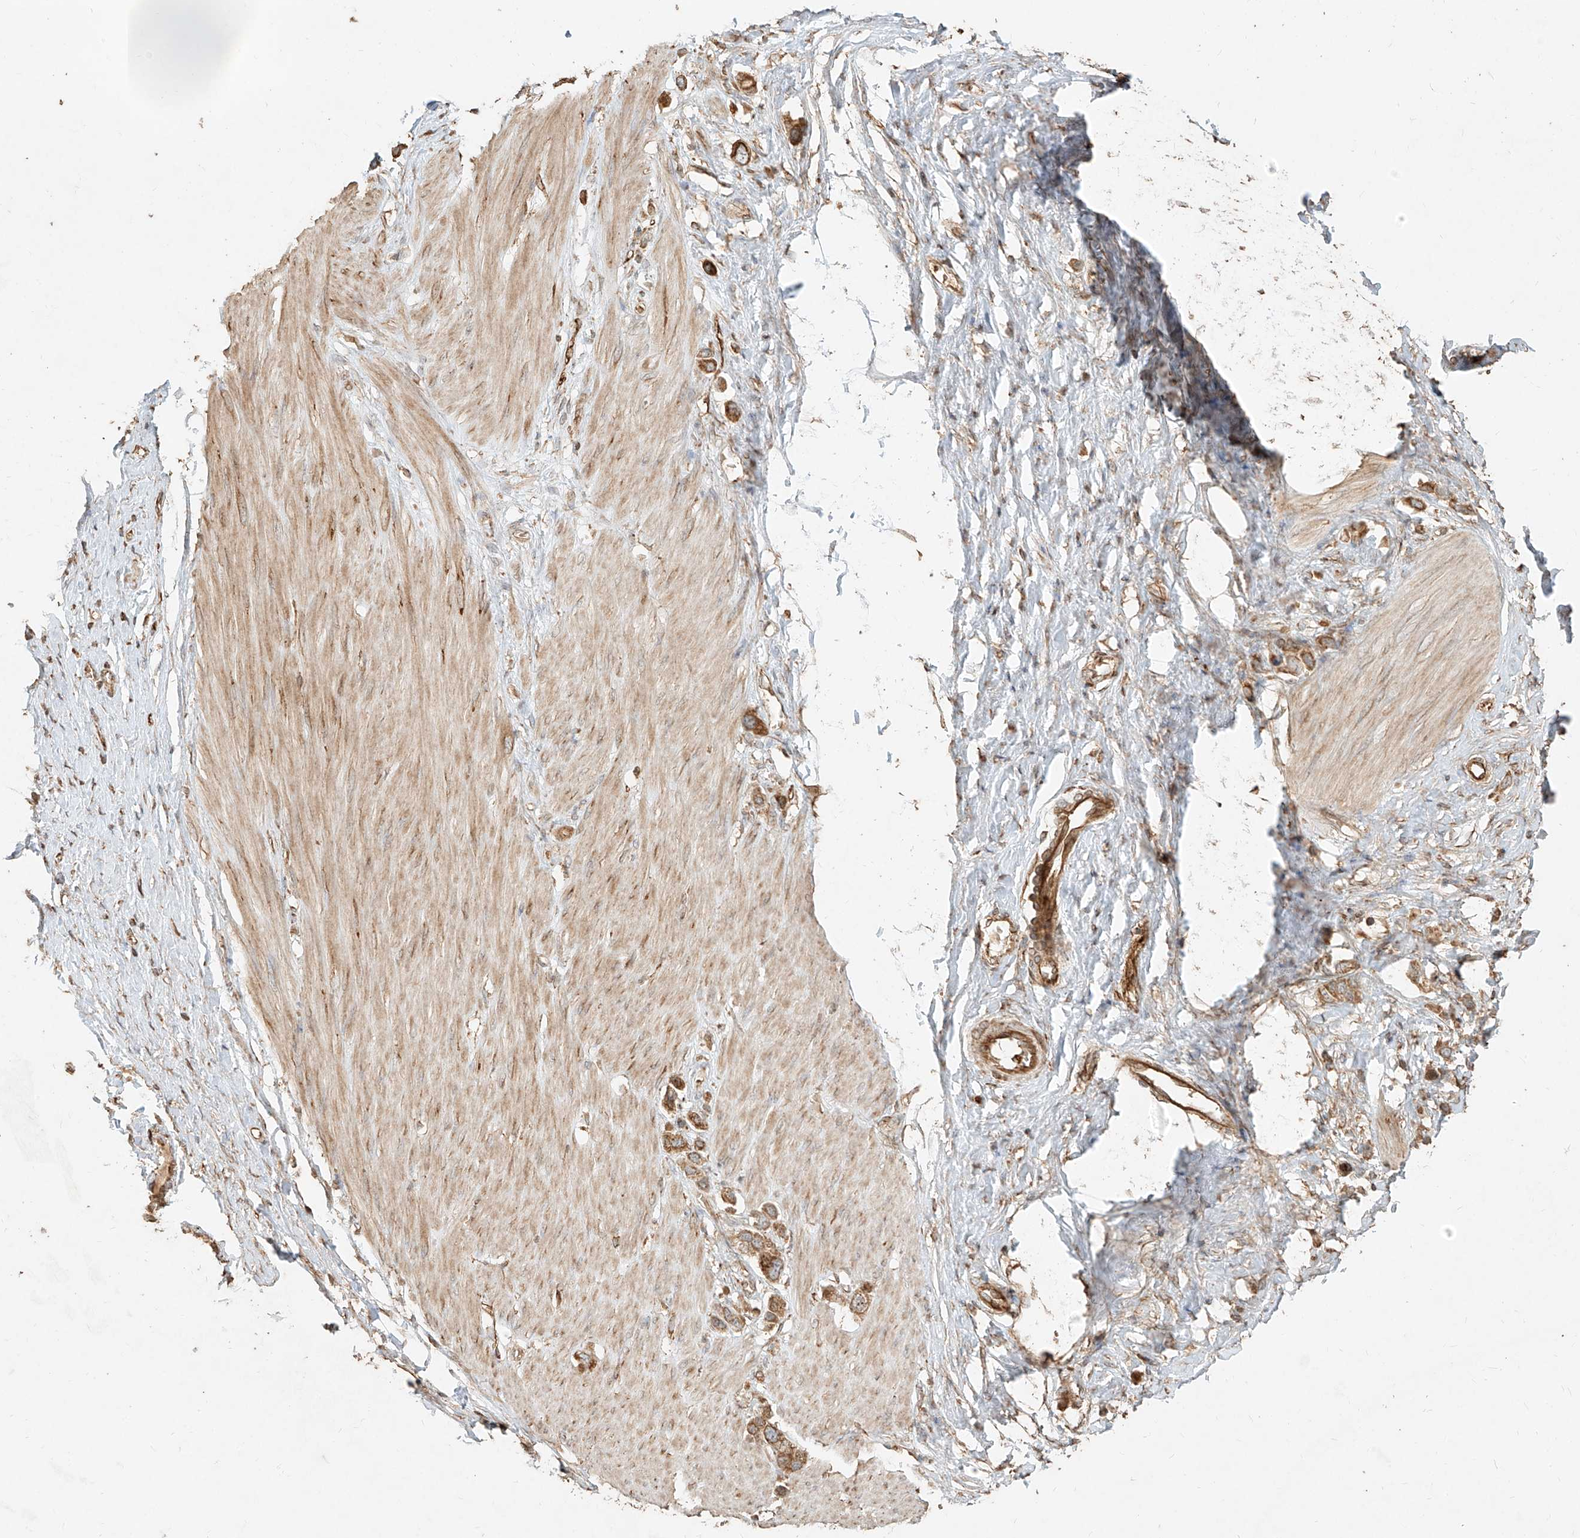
{"staining": {"intensity": "moderate", "quantity": ">75%", "location": "cytoplasmic/membranous"}, "tissue": "stomach cancer", "cell_type": "Tumor cells", "image_type": "cancer", "snomed": [{"axis": "morphology", "description": "Adenocarcinoma, NOS"}, {"axis": "topography", "description": "Stomach"}], "caption": "Immunohistochemistry (IHC) (DAB) staining of human stomach adenocarcinoma displays moderate cytoplasmic/membranous protein staining in about >75% of tumor cells.", "gene": "EFNB1", "patient": {"sex": "female", "age": 65}}